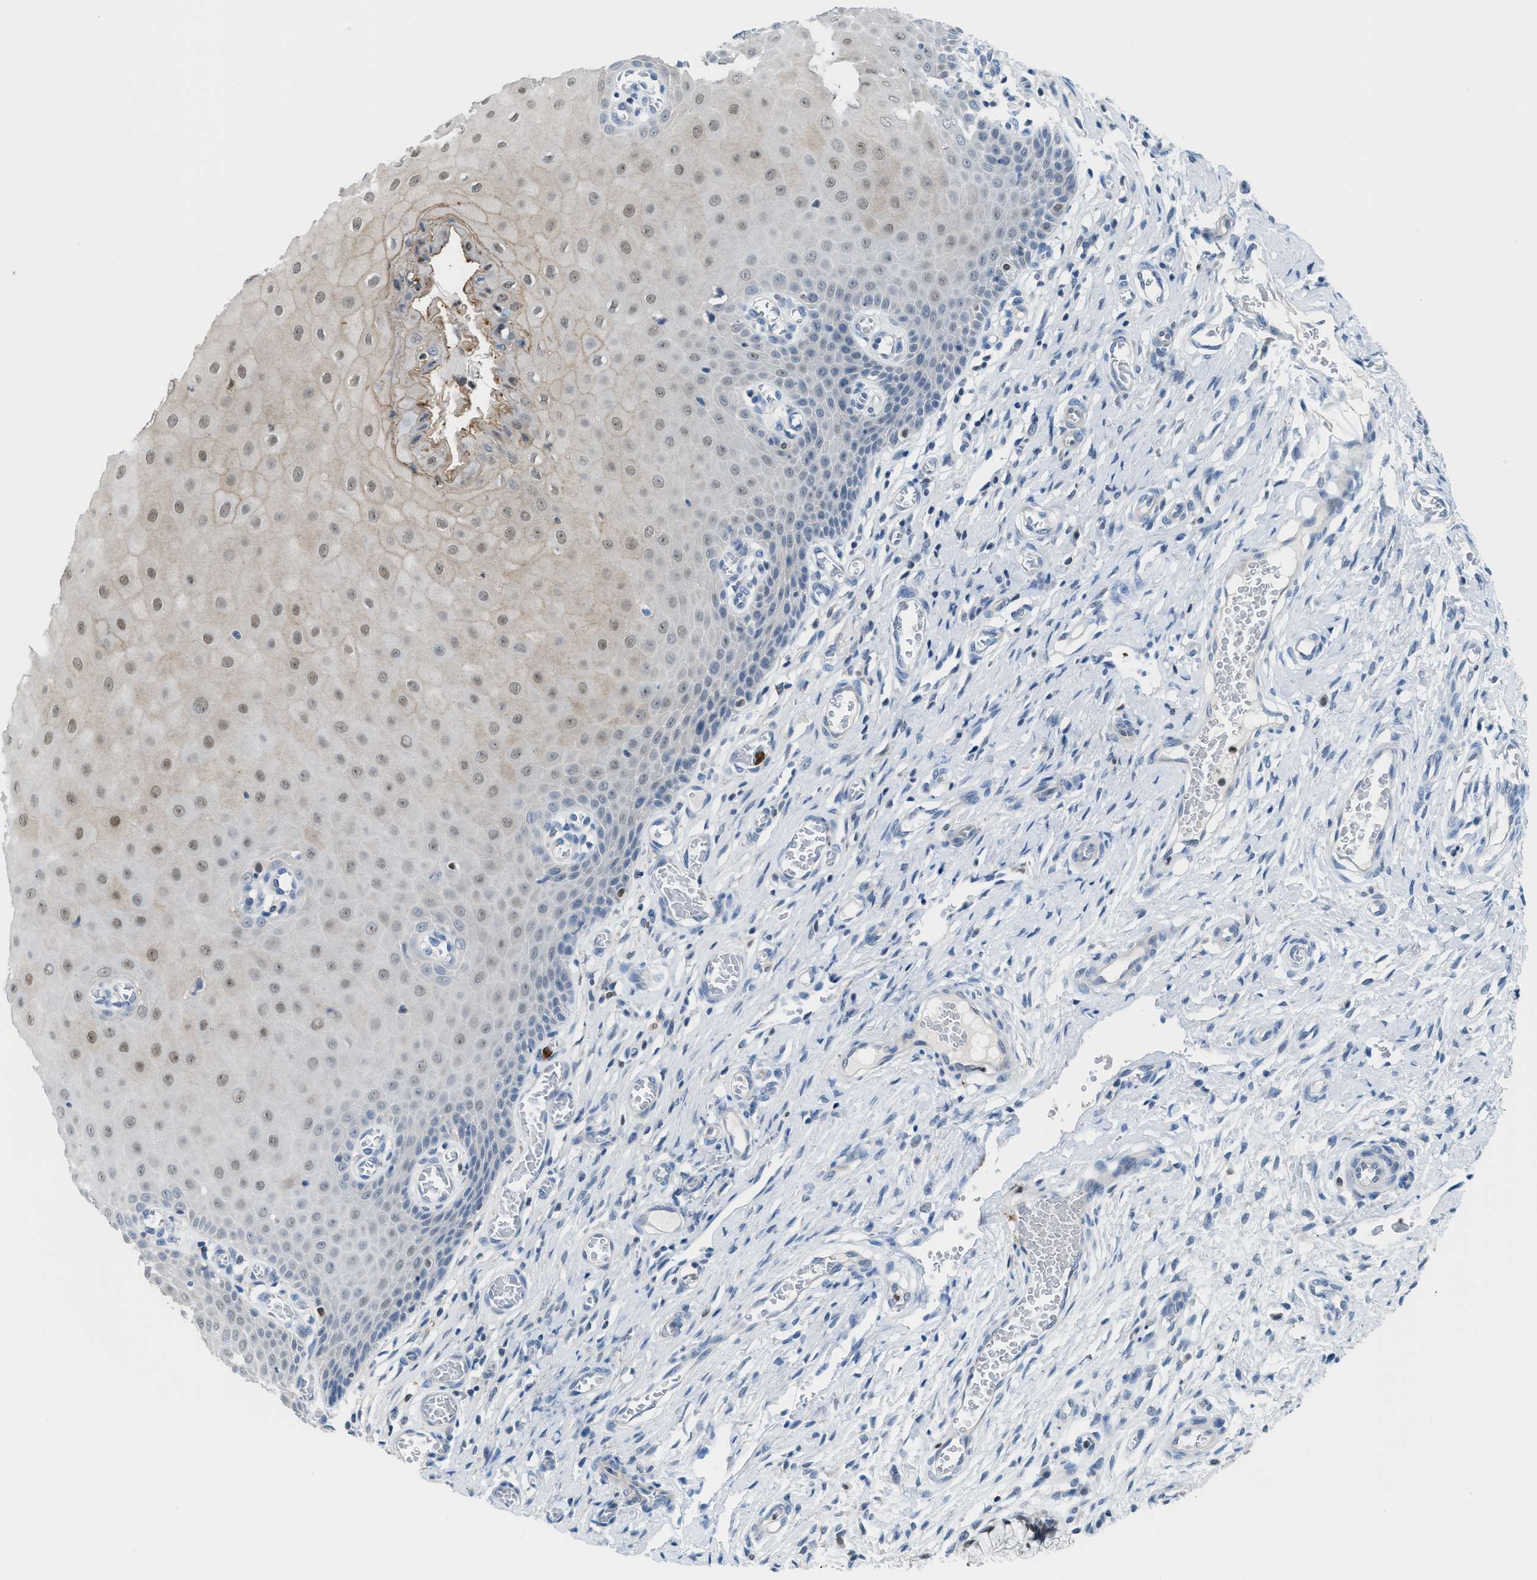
{"staining": {"intensity": "negative", "quantity": "none", "location": "none"}, "tissue": "cervix", "cell_type": "Glandular cells", "image_type": "normal", "snomed": [{"axis": "morphology", "description": "Normal tissue, NOS"}, {"axis": "topography", "description": "Cervix"}], "caption": "High magnification brightfield microscopy of normal cervix stained with DAB (brown) and counterstained with hematoxylin (blue): glandular cells show no significant expression. (Brightfield microscopy of DAB (3,3'-diaminobenzidine) IHC at high magnification).", "gene": "PPM1D", "patient": {"sex": "female", "age": 55}}